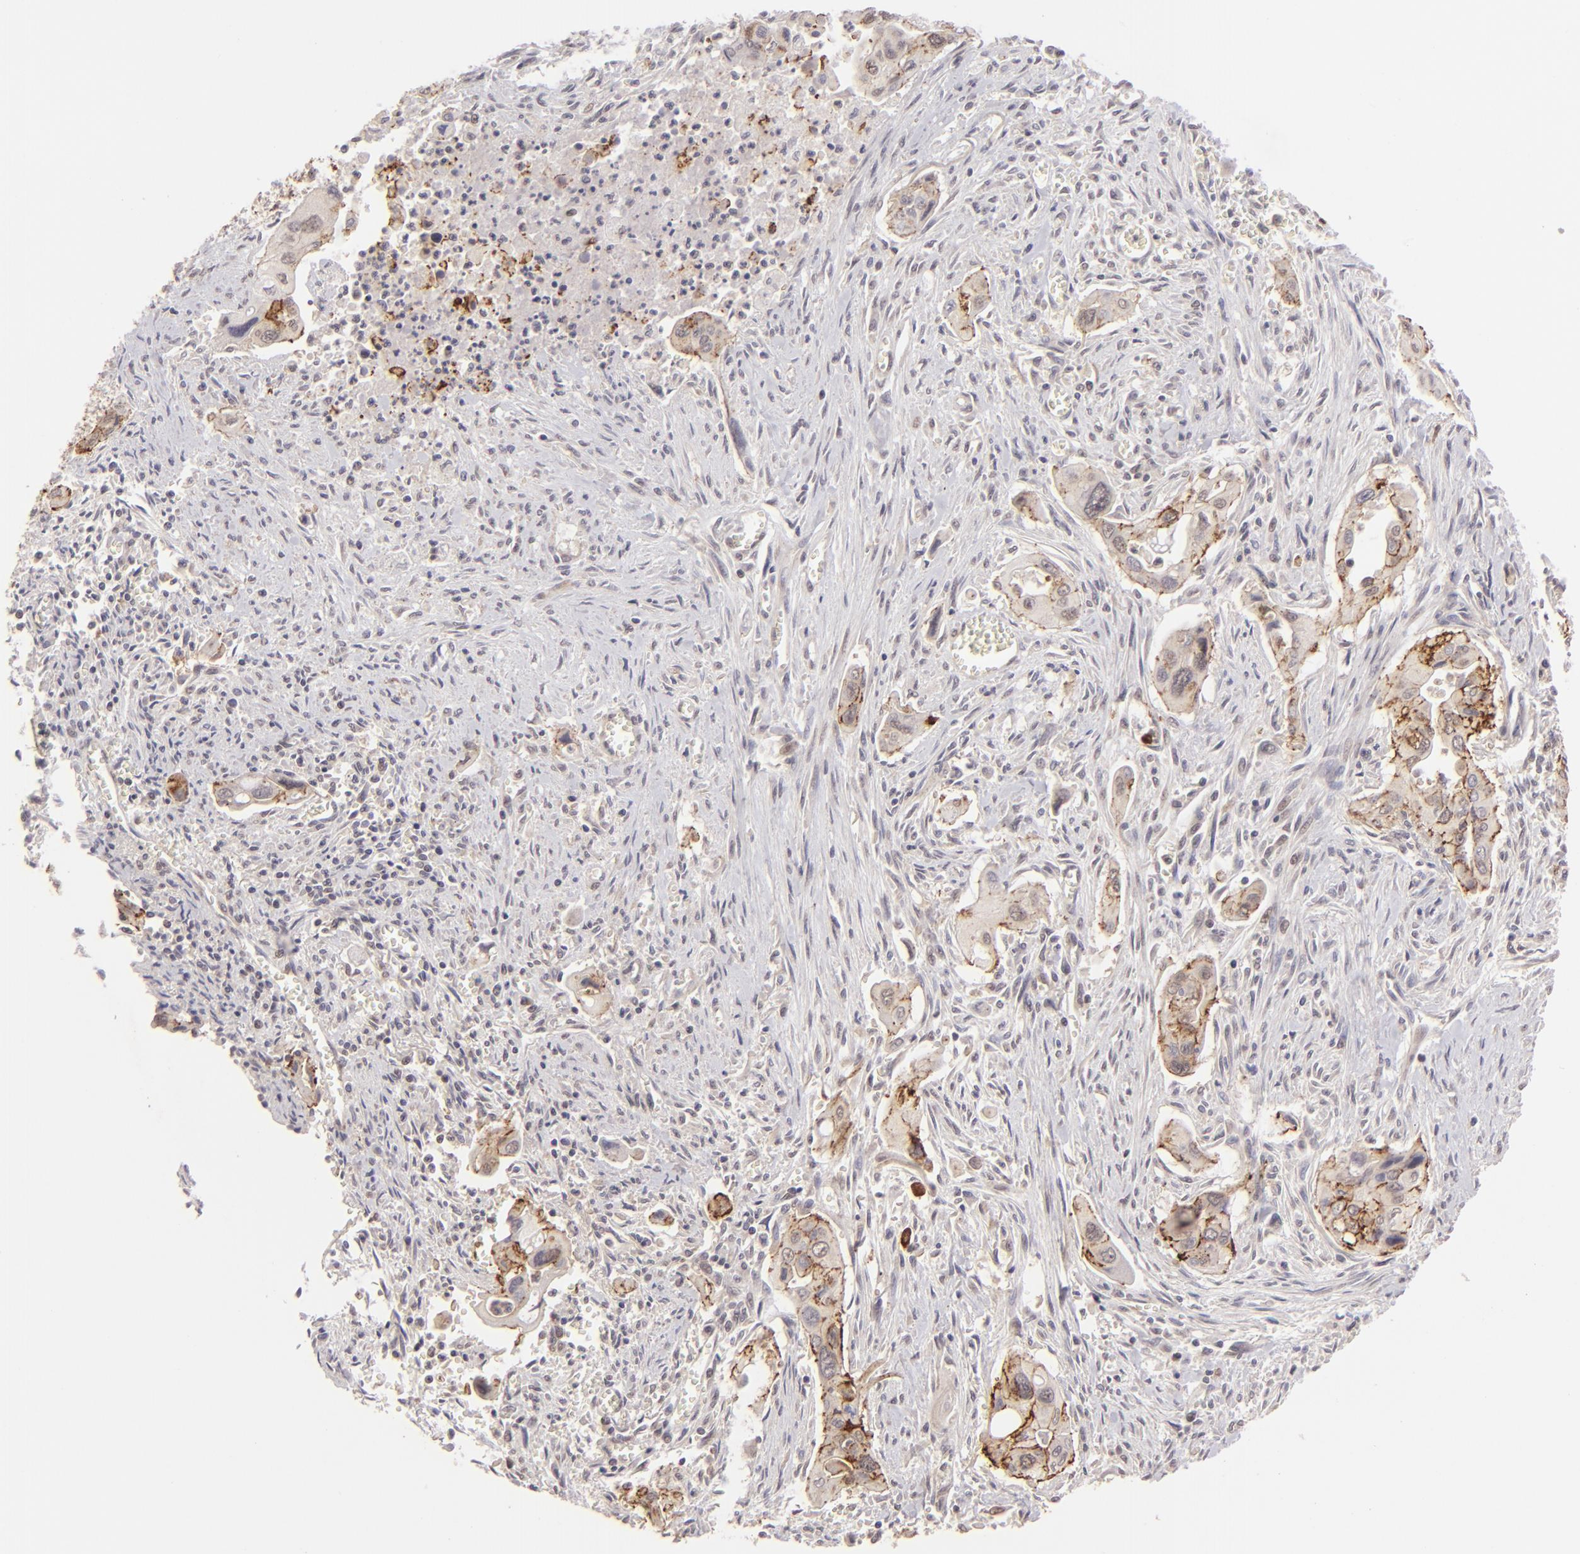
{"staining": {"intensity": "moderate", "quantity": "25%-75%", "location": "cytoplasmic/membranous"}, "tissue": "pancreatic cancer", "cell_type": "Tumor cells", "image_type": "cancer", "snomed": [{"axis": "morphology", "description": "Adenocarcinoma, NOS"}, {"axis": "topography", "description": "Pancreas"}], "caption": "This image shows pancreatic cancer stained with immunohistochemistry (IHC) to label a protein in brown. The cytoplasmic/membranous of tumor cells show moderate positivity for the protein. Nuclei are counter-stained blue.", "gene": "CLDN1", "patient": {"sex": "male", "age": 77}}